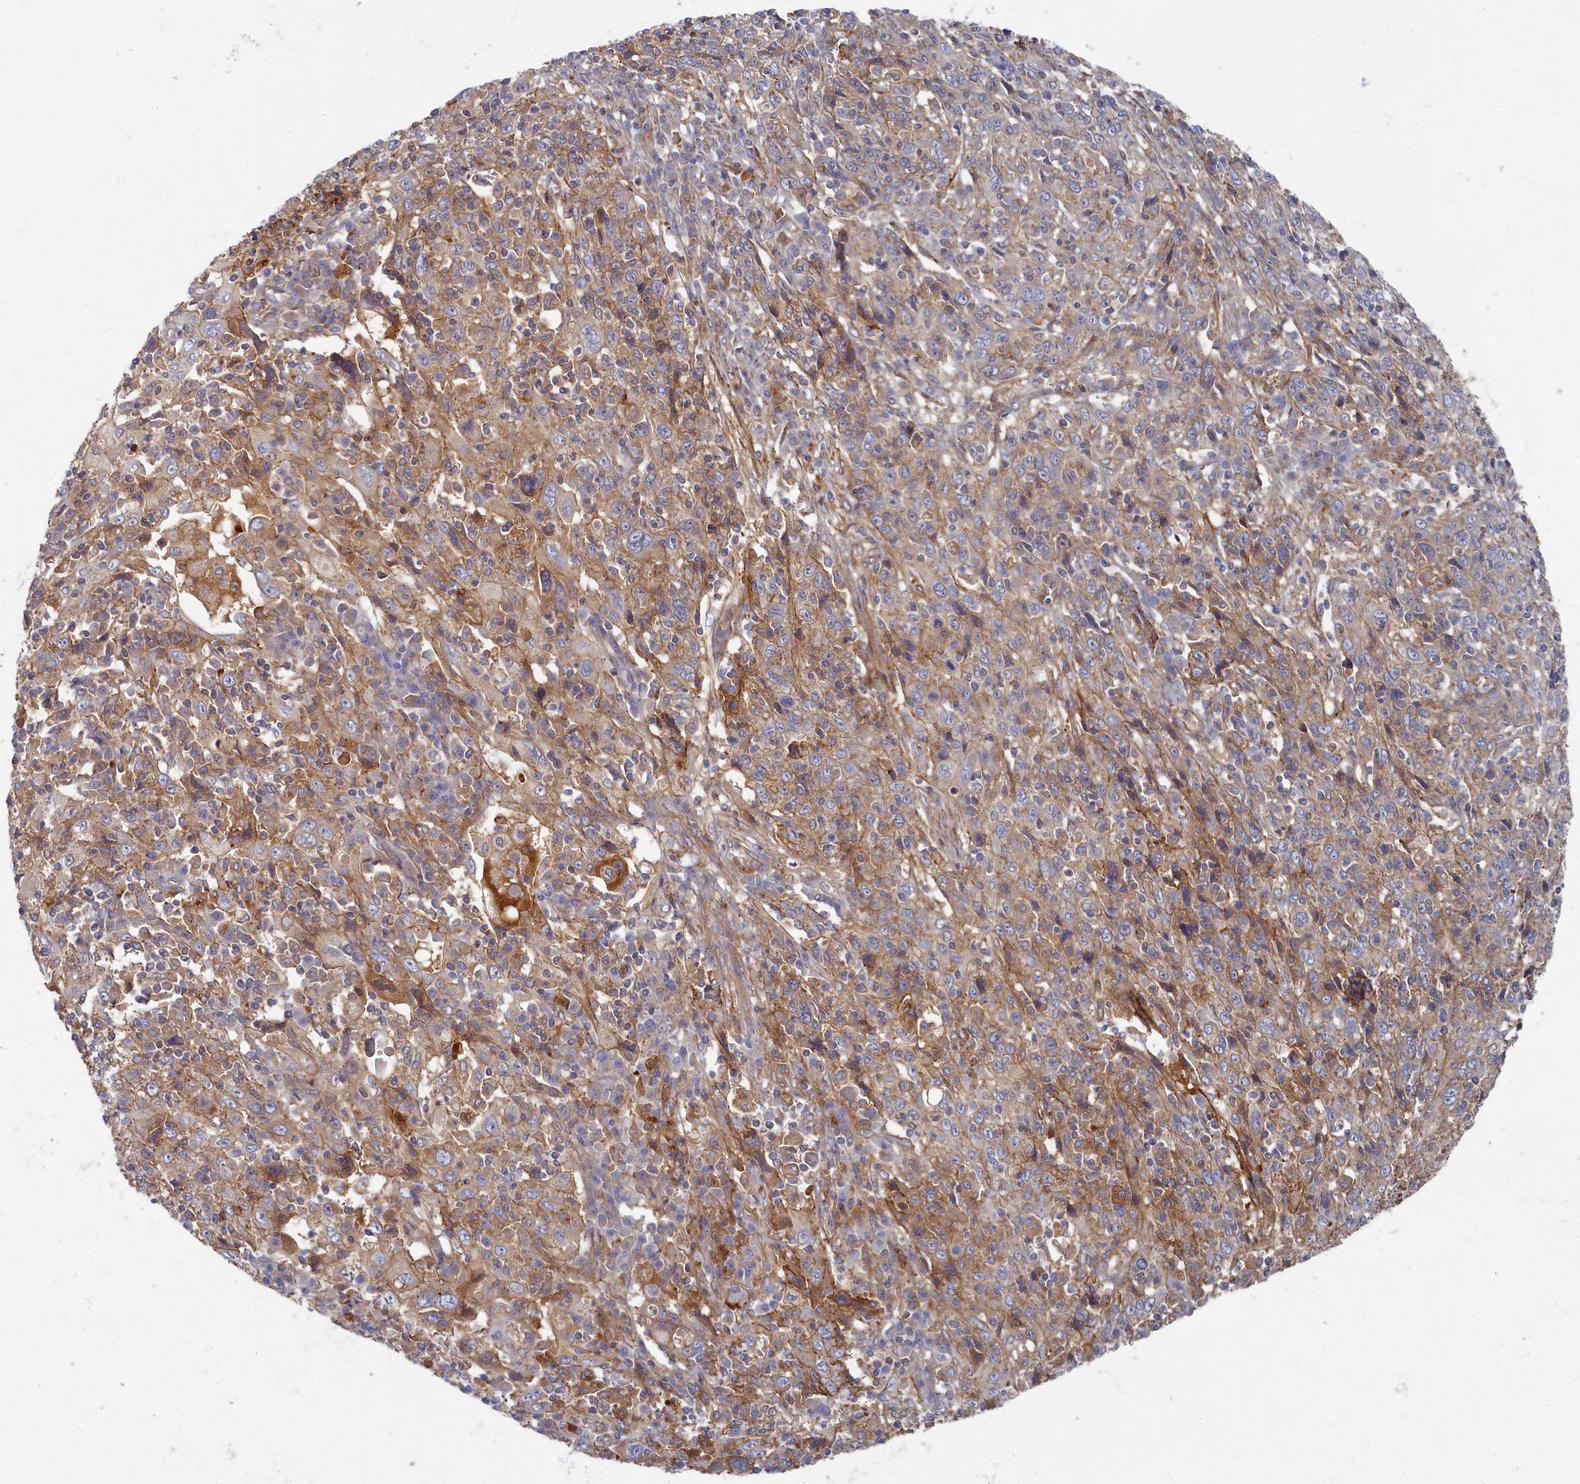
{"staining": {"intensity": "moderate", "quantity": "25%-75%", "location": "cytoplasmic/membranous"}, "tissue": "cervical cancer", "cell_type": "Tumor cells", "image_type": "cancer", "snomed": [{"axis": "morphology", "description": "Squamous cell carcinoma, NOS"}, {"axis": "topography", "description": "Cervix"}], "caption": "This image shows IHC staining of human cervical cancer, with medium moderate cytoplasmic/membranous positivity in approximately 25%-75% of tumor cells.", "gene": "PSMG2", "patient": {"sex": "female", "age": 46}}